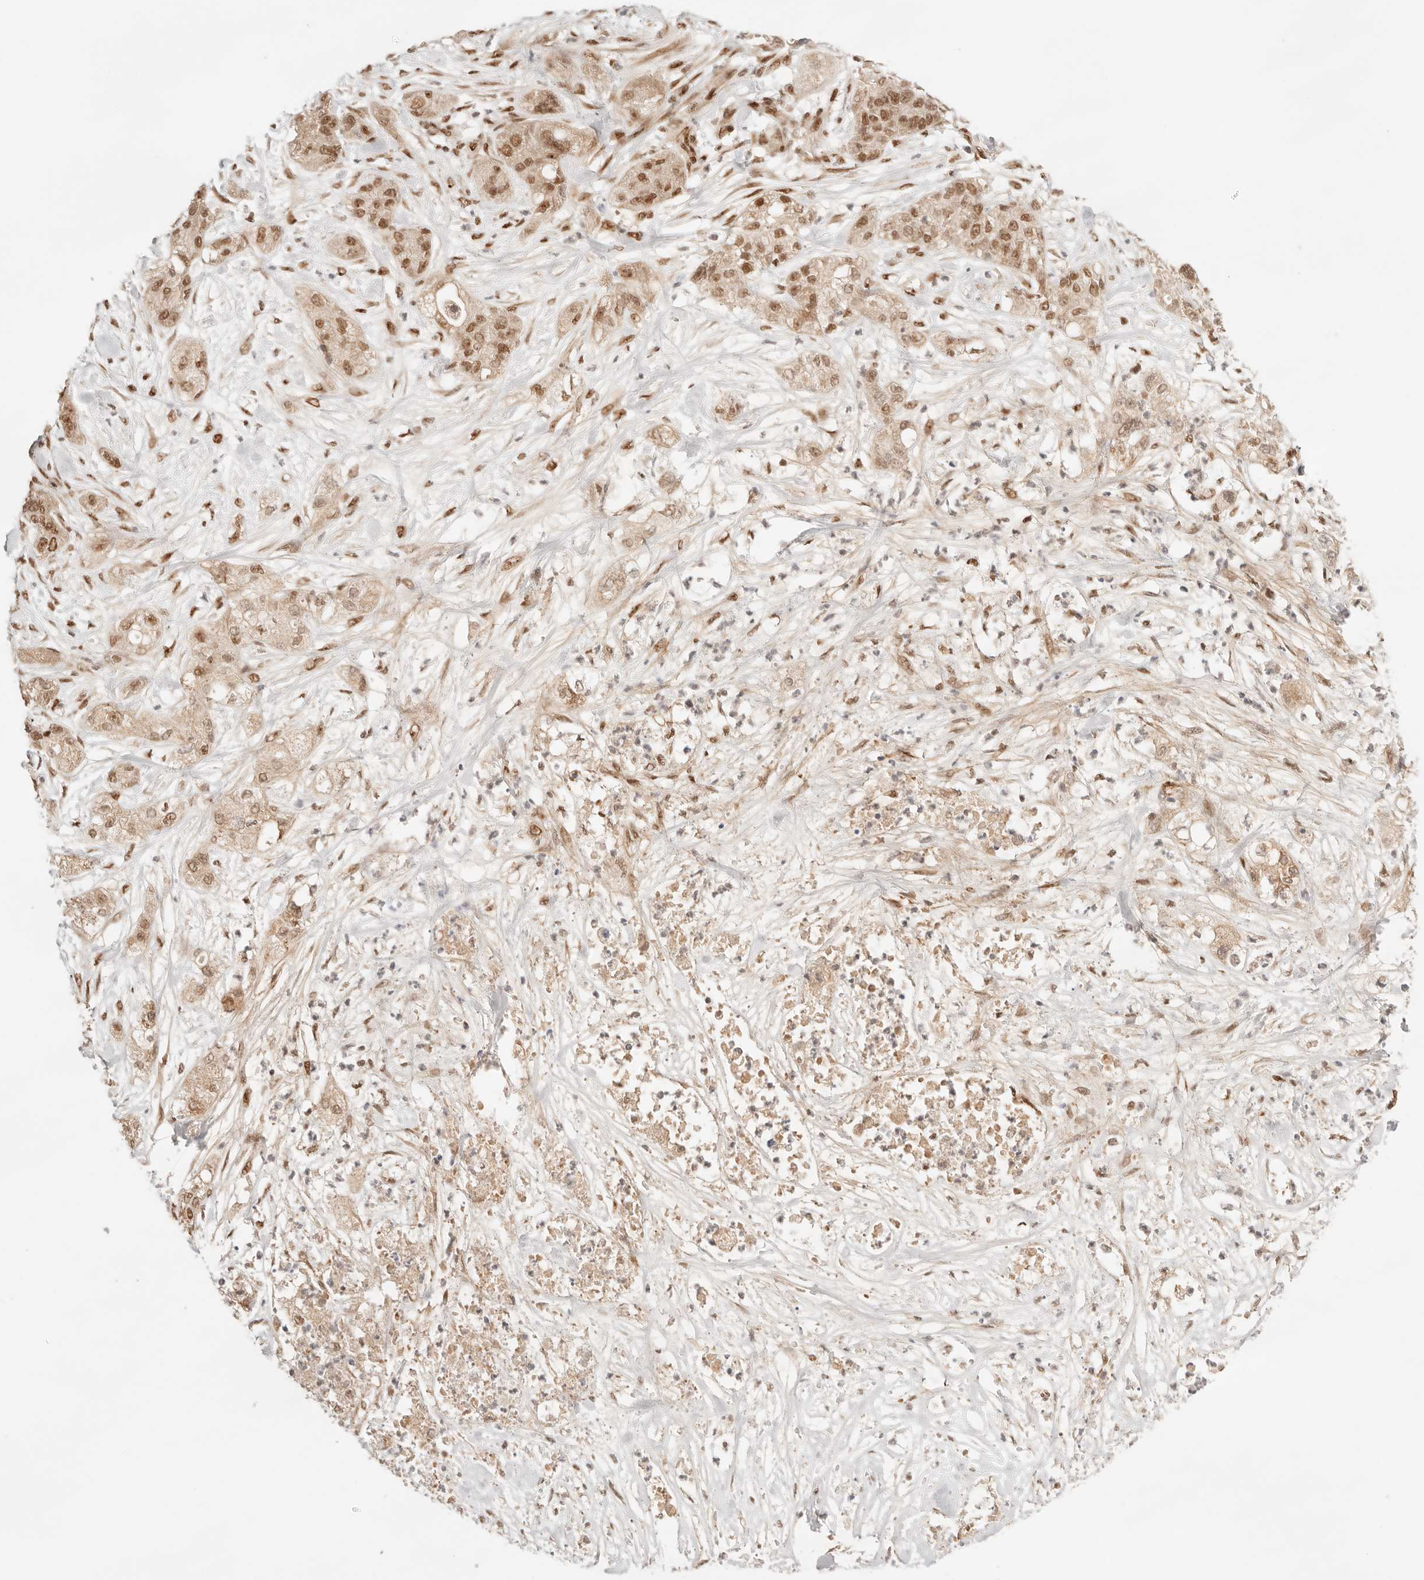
{"staining": {"intensity": "moderate", "quantity": ">75%", "location": "nuclear"}, "tissue": "pancreatic cancer", "cell_type": "Tumor cells", "image_type": "cancer", "snomed": [{"axis": "morphology", "description": "Adenocarcinoma, NOS"}, {"axis": "topography", "description": "Pancreas"}], "caption": "A brown stain labels moderate nuclear staining of a protein in human pancreatic adenocarcinoma tumor cells. (Stains: DAB (3,3'-diaminobenzidine) in brown, nuclei in blue, Microscopy: brightfield microscopy at high magnification).", "gene": "GTF2E2", "patient": {"sex": "female", "age": 78}}